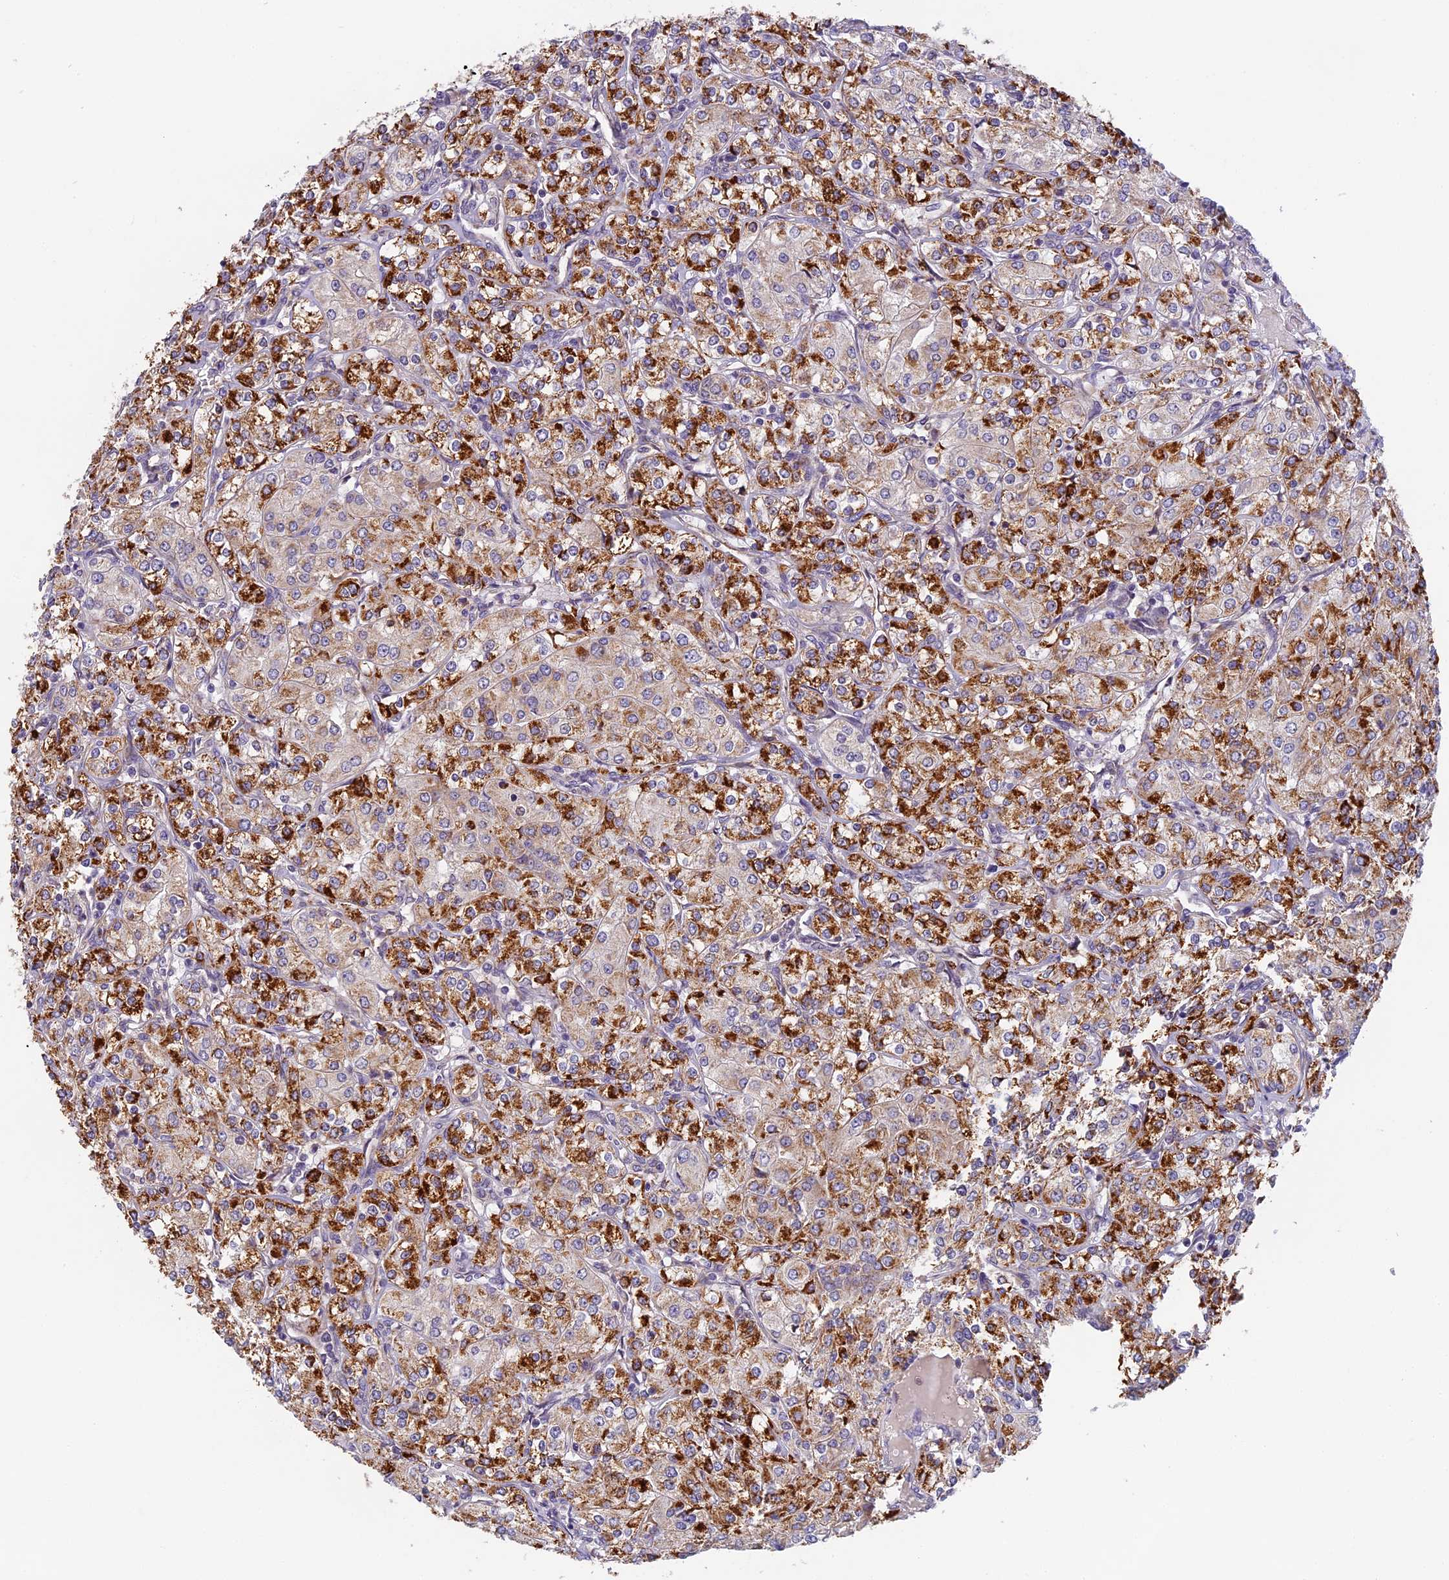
{"staining": {"intensity": "moderate", "quantity": "25%-75%", "location": "cytoplasmic/membranous"}, "tissue": "renal cancer", "cell_type": "Tumor cells", "image_type": "cancer", "snomed": [{"axis": "morphology", "description": "Adenocarcinoma, NOS"}, {"axis": "topography", "description": "Kidney"}], "caption": "A photomicrograph of renal cancer (adenocarcinoma) stained for a protein reveals moderate cytoplasmic/membranous brown staining in tumor cells. The staining was performed using DAB, with brown indicating positive protein expression. Nuclei are stained blue with hematoxylin.", "gene": "SEMA7A", "patient": {"sex": "male", "age": 77}}